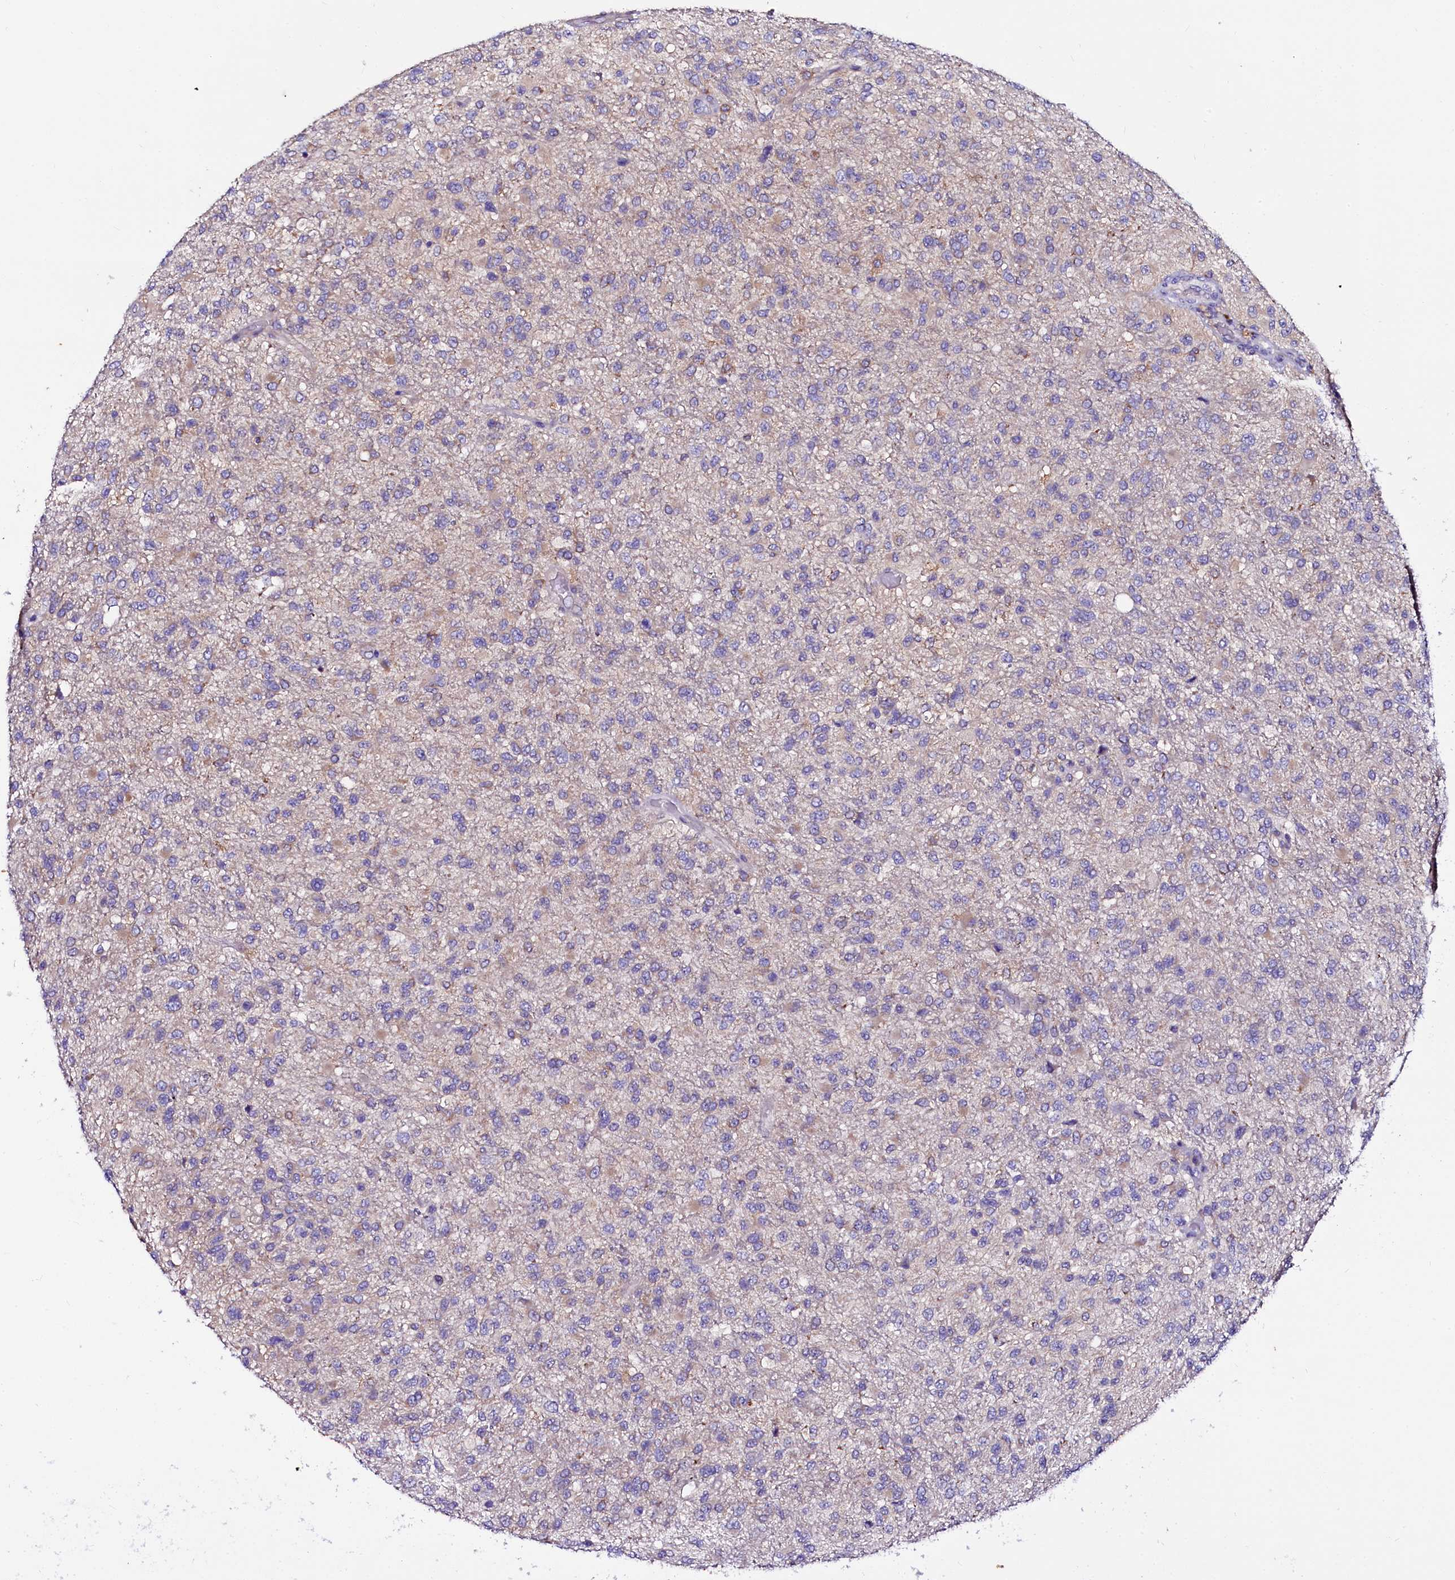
{"staining": {"intensity": "negative", "quantity": "none", "location": "none"}, "tissue": "glioma", "cell_type": "Tumor cells", "image_type": "cancer", "snomed": [{"axis": "morphology", "description": "Glioma, malignant, High grade"}, {"axis": "topography", "description": "Brain"}], "caption": "DAB immunohistochemical staining of human glioma demonstrates no significant expression in tumor cells. Brightfield microscopy of immunohistochemistry stained with DAB (3,3'-diaminobenzidine) (brown) and hematoxylin (blue), captured at high magnification.", "gene": "OTOL1", "patient": {"sex": "female", "age": 74}}